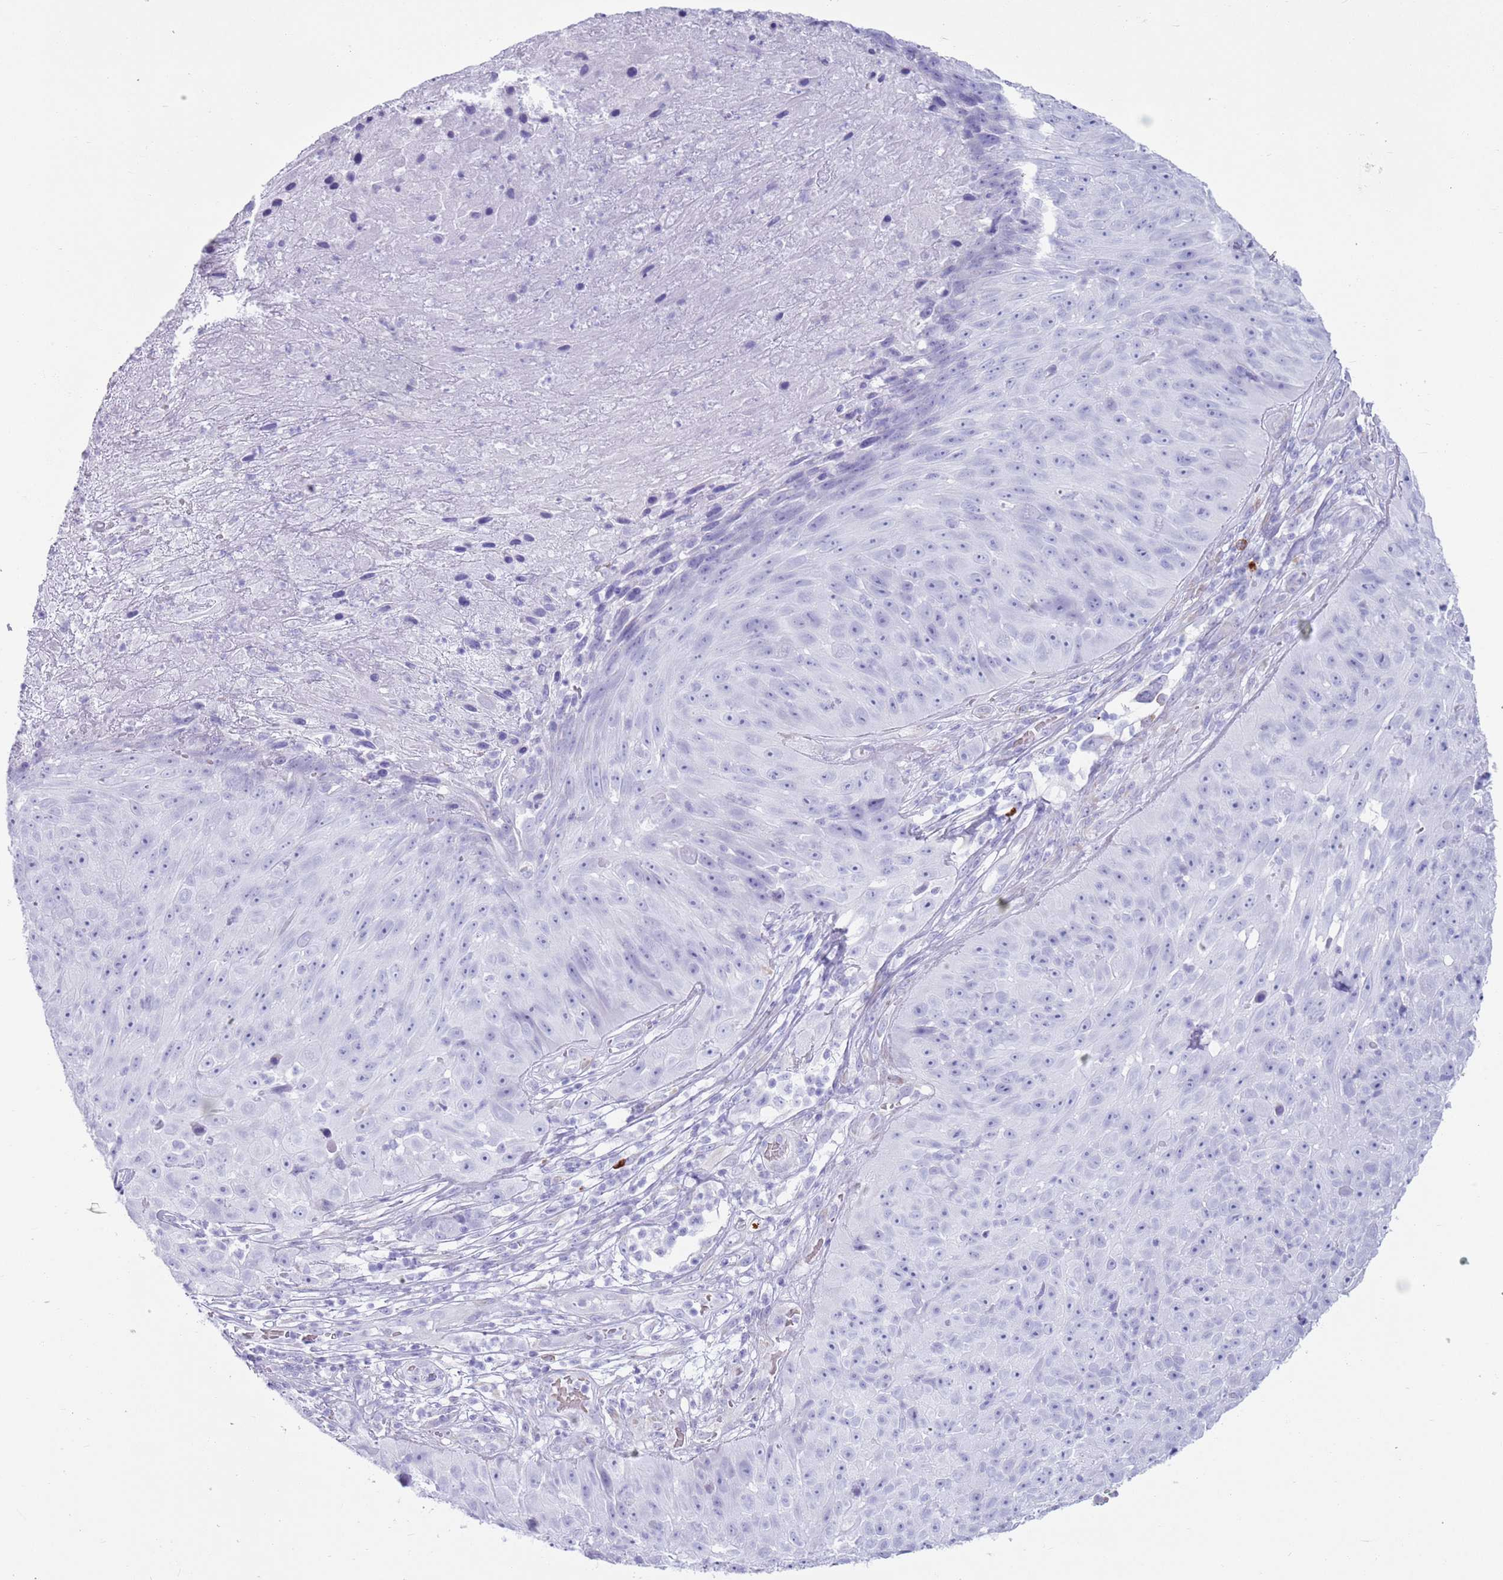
{"staining": {"intensity": "negative", "quantity": "none", "location": "none"}, "tissue": "skin cancer", "cell_type": "Tumor cells", "image_type": "cancer", "snomed": [{"axis": "morphology", "description": "Squamous cell carcinoma, NOS"}, {"axis": "topography", "description": "Skin"}], "caption": "Tumor cells are negative for protein expression in human skin cancer.", "gene": "LY6G5B", "patient": {"sex": "female", "age": 87}}